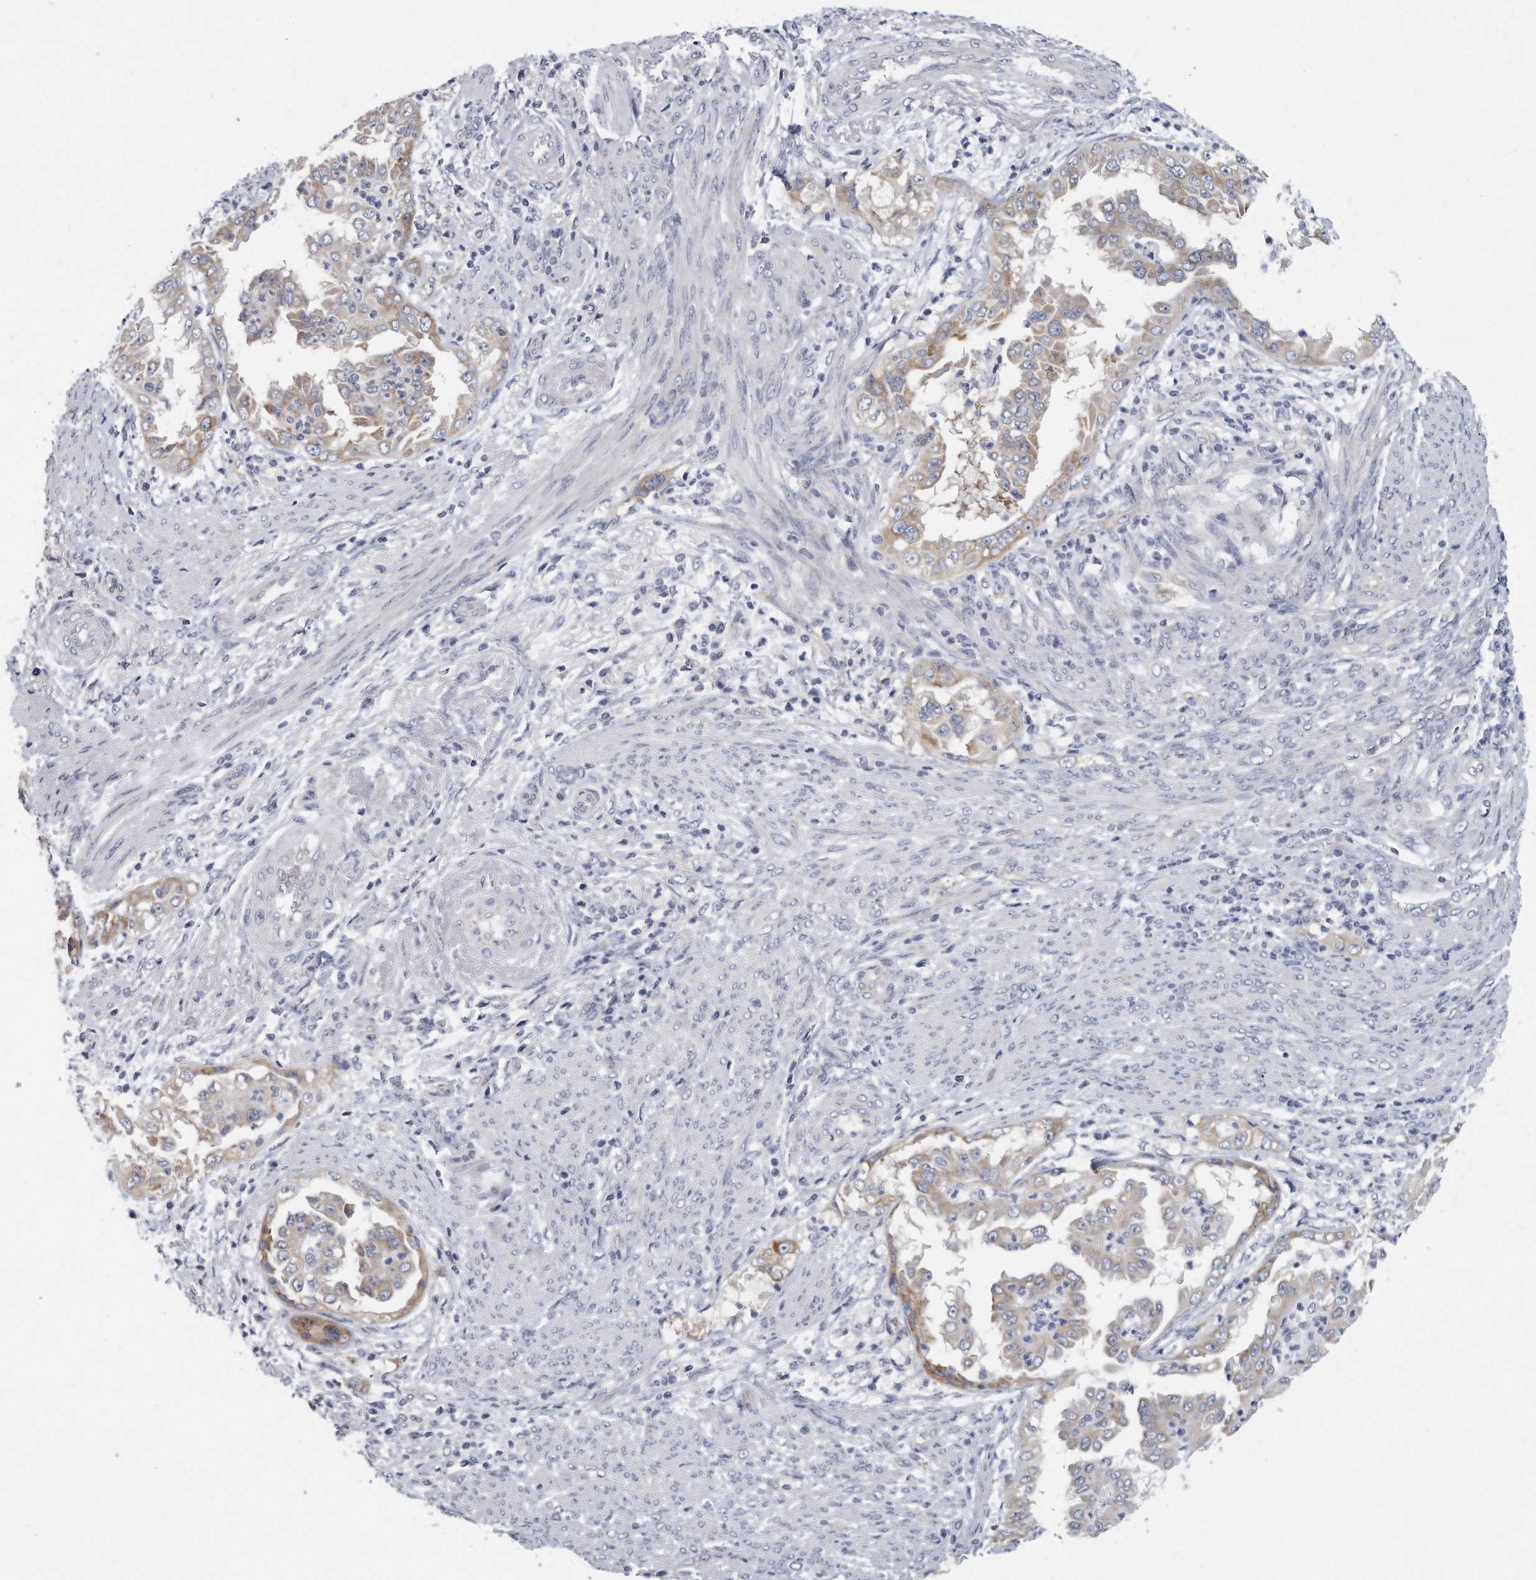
{"staining": {"intensity": "weak", "quantity": "<25%", "location": "cytoplasmic/membranous"}, "tissue": "endometrial cancer", "cell_type": "Tumor cells", "image_type": "cancer", "snomed": [{"axis": "morphology", "description": "Adenocarcinoma, NOS"}, {"axis": "topography", "description": "Endometrium"}], "caption": "Human endometrial cancer (adenocarcinoma) stained for a protein using immunohistochemistry shows no positivity in tumor cells.", "gene": "PLEKHA6", "patient": {"sex": "female", "age": 85}}